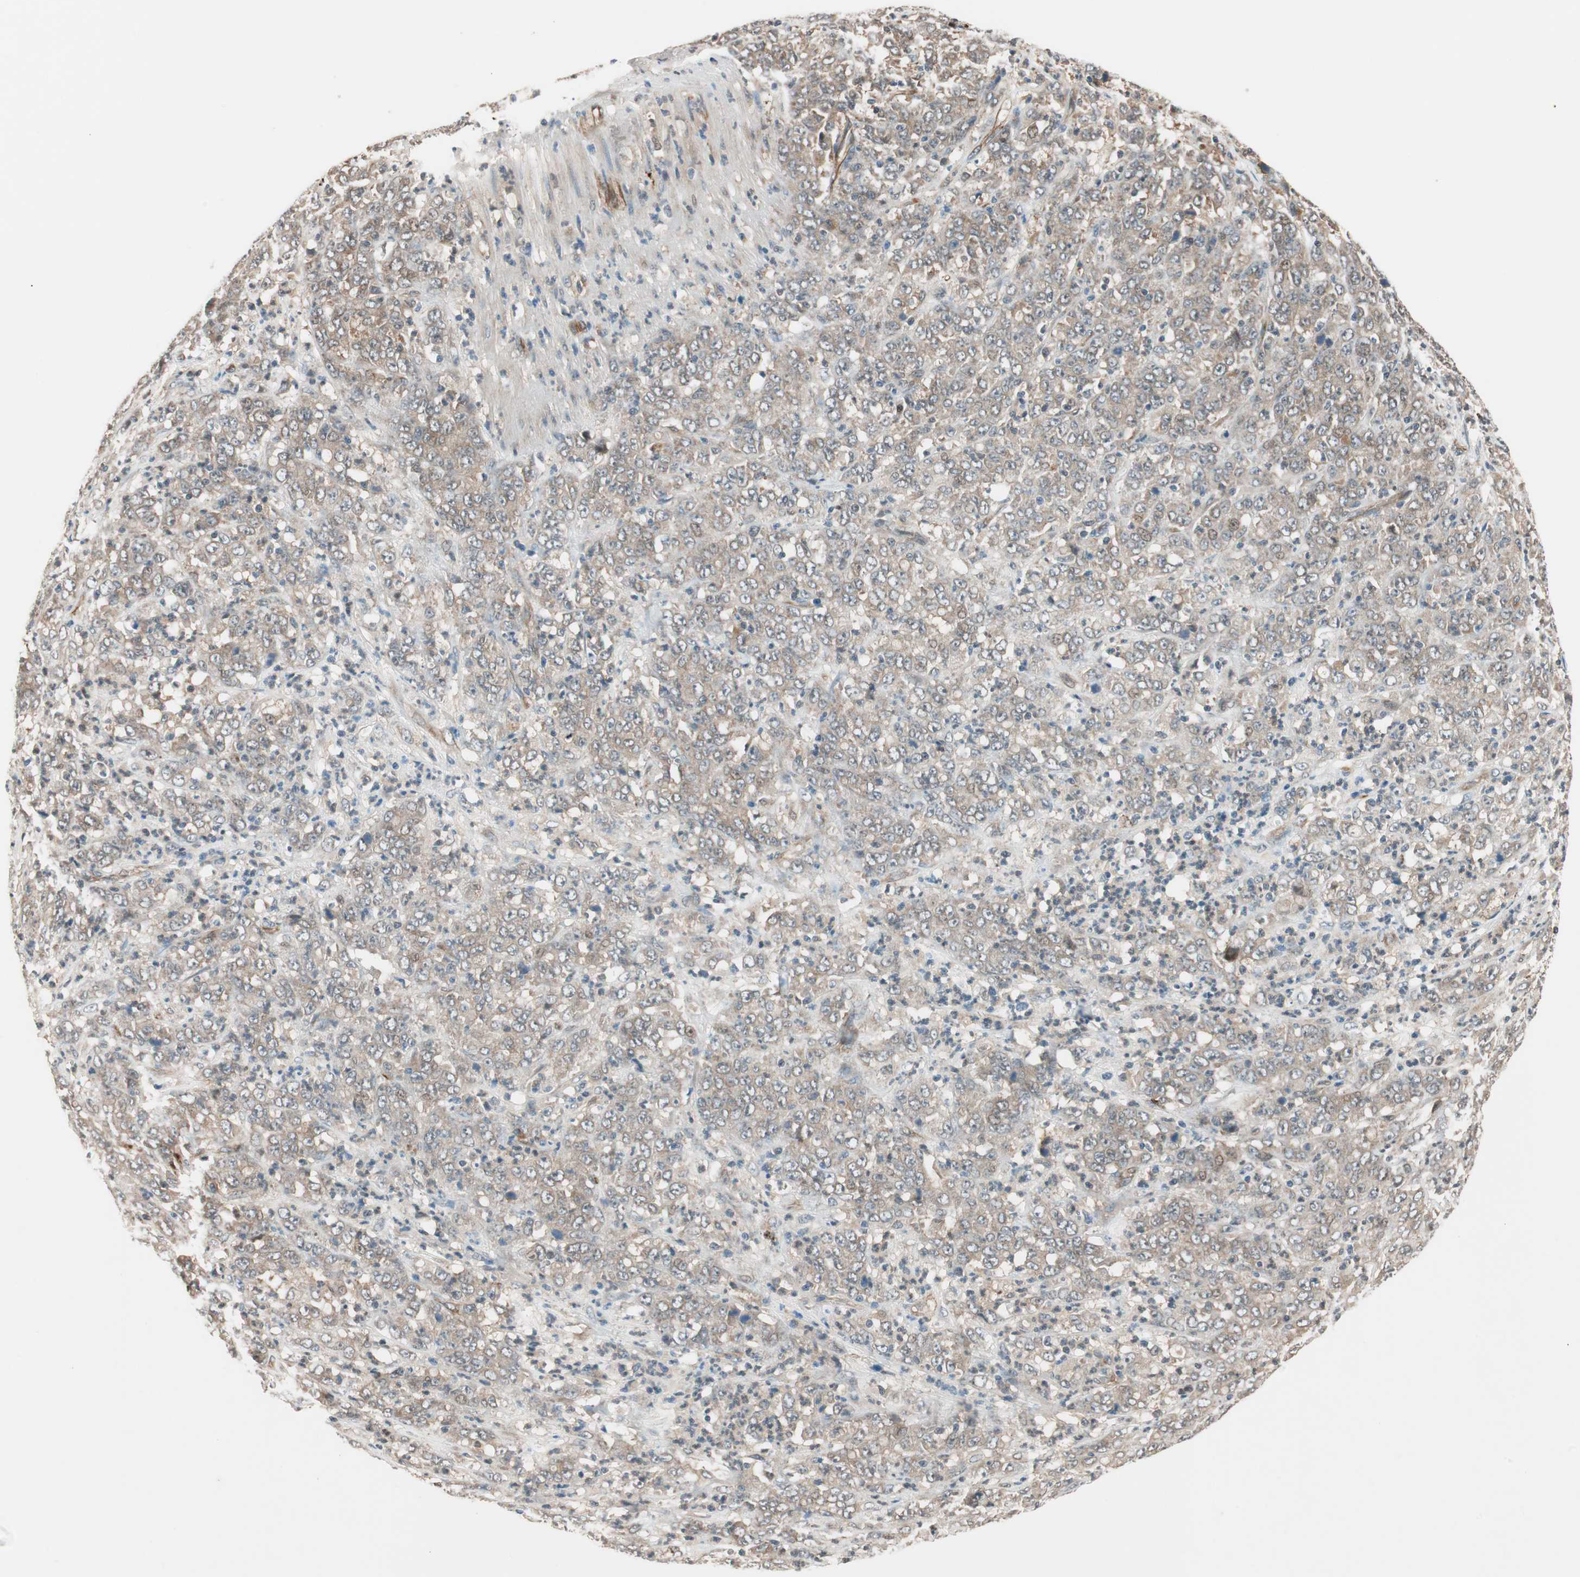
{"staining": {"intensity": "weak", "quantity": ">75%", "location": "cytoplasmic/membranous"}, "tissue": "stomach cancer", "cell_type": "Tumor cells", "image_type": "cancer", "snomed": [{"axis": "morphology", "description": "Adenocarcinoma, NOS"}, {"axis": "topography", "description": "Stomach, lower"}], "caption": "Protein expression analysis of human stomach adenocarcinoma reveals weak cytoplasmic/membranous positivity in approximately >75% of tumor cells.", "gene": "PIK3R3", "patient": {"sex": "female", "age": 71}}